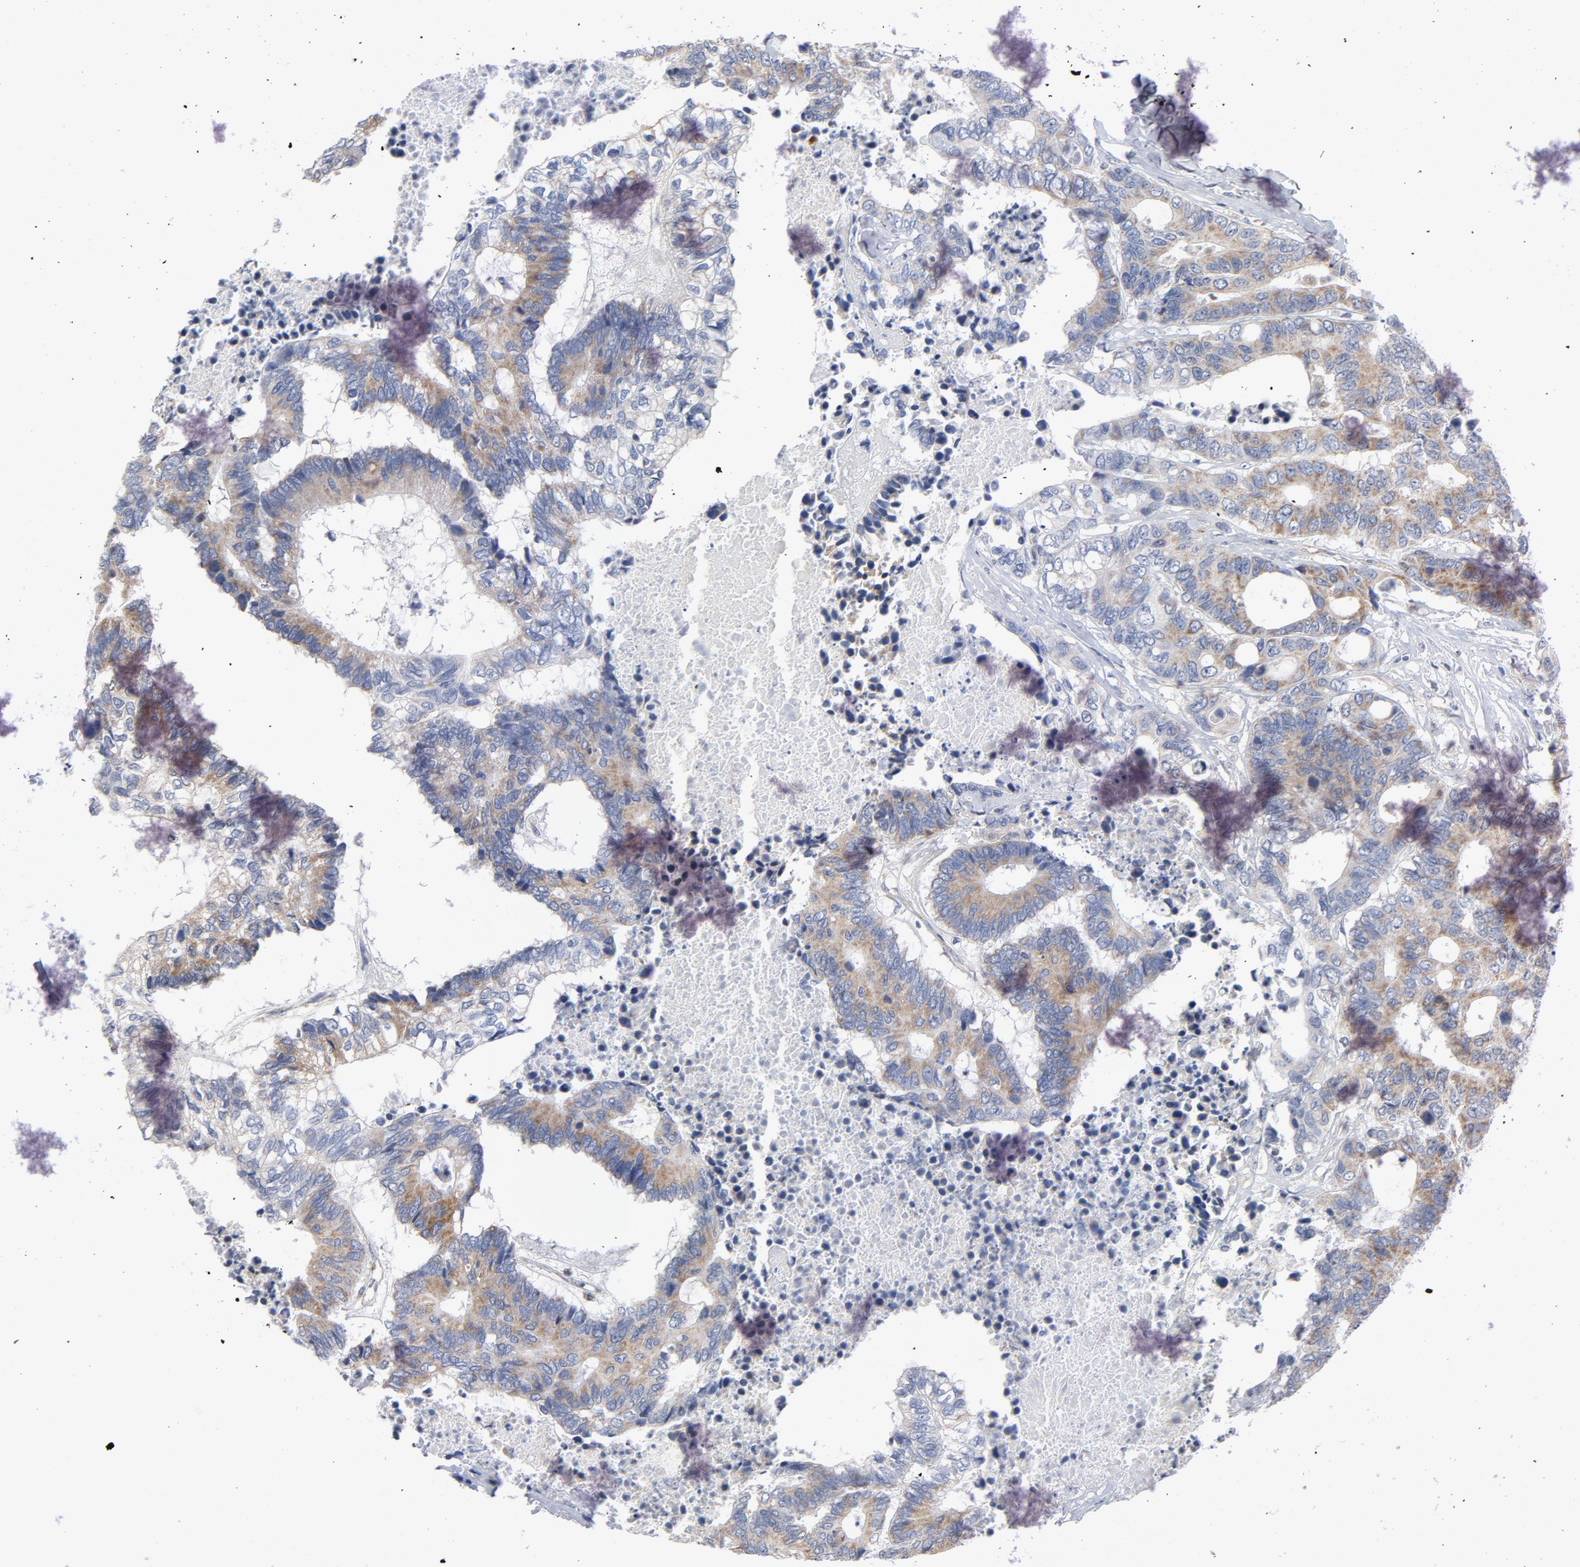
{"staining": {"intensity": "moderate", "quantity": ">75%", "location": "cytoplasmic/membranous"}, "tissue": "colorectal cancer", "cell_type": "Tumor cells", "image_type": "cancer", "snomed": [{"axis": "morphology", "description": "Adenocarcinoma, NOS"}, {"axis": "topography", "description": "Rectum"}], "caption": "Brown immunohistochemical staining in human colorectal adenocarcinoma demonstrates moderate cytoplasmic/membranous positivity in approximately >75% of tumor cells.", "gene": "OXA1L", "patient": {"sex": "male", "age": 55}}